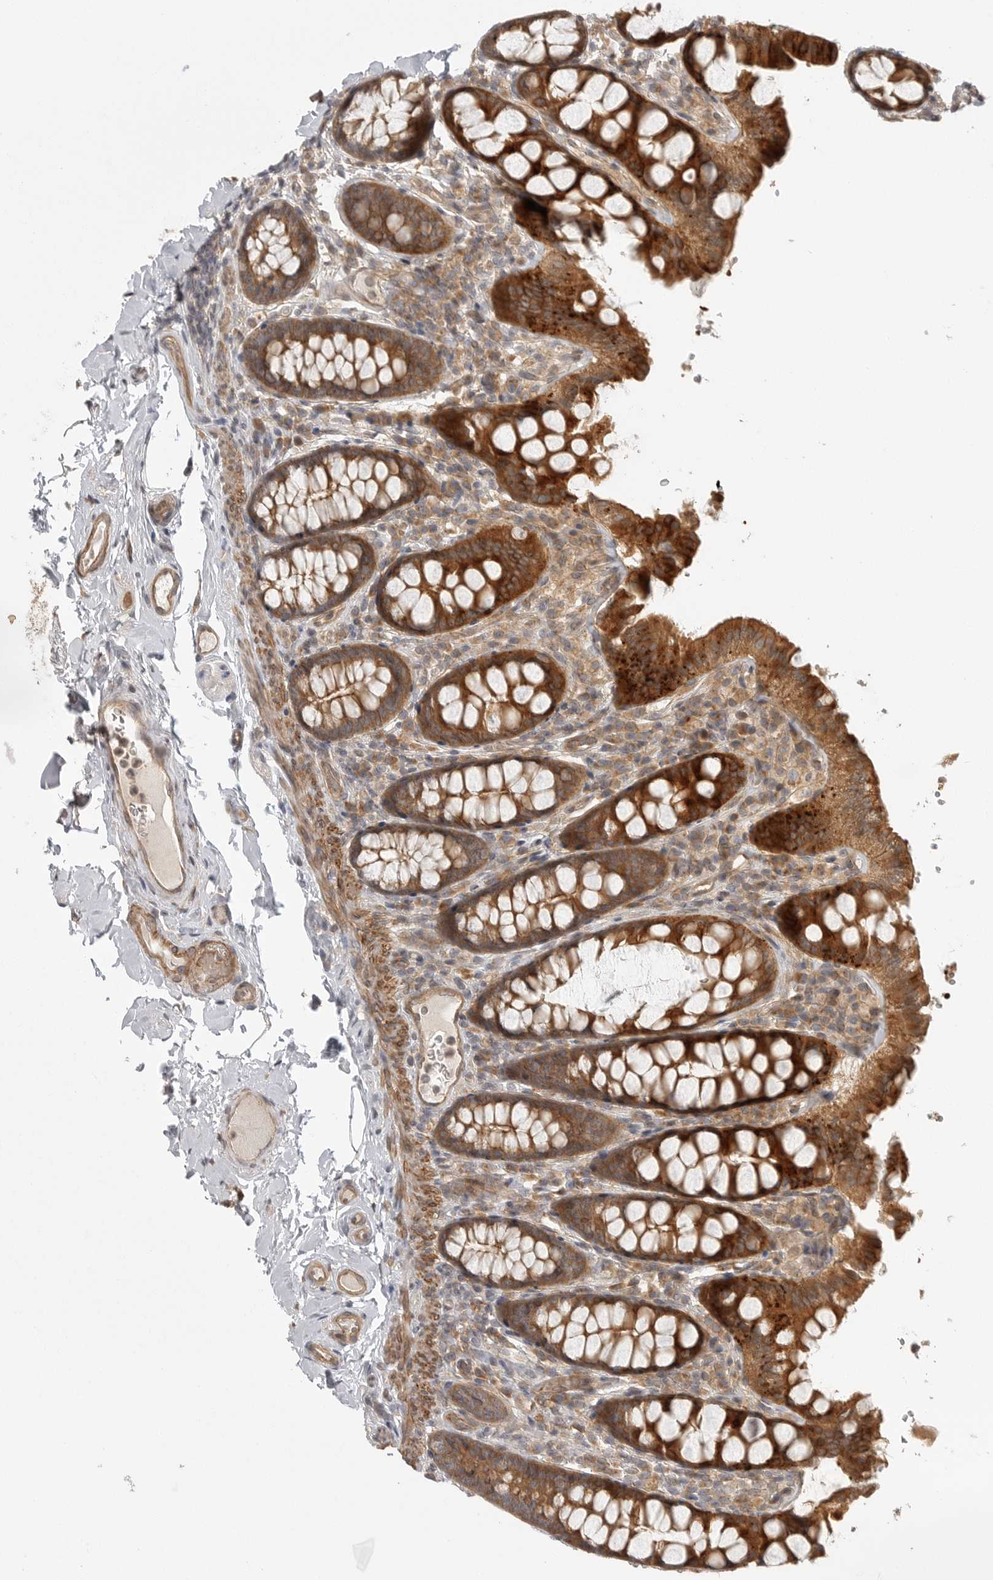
{"staining": {"intensity": "negative", "quantity": "none", "location": "none"}, "tissue": "colon", "cell_type": "Endothelial cells", "image_type": "normal", "snomed": [{"axis": "morphology", "description": "Normal tissue, NOS"}, {"axis": "topography", "description": "Colon"}, {"axis": "topography", "description": "Peripheral nerve tissue"}], "caption": "Colon stained for a protein using immunohistochemistry (IHC) shows no expression endothelial cells.", "gene": "CCPG1", "patient": {"sex": "female", "age": 61}}